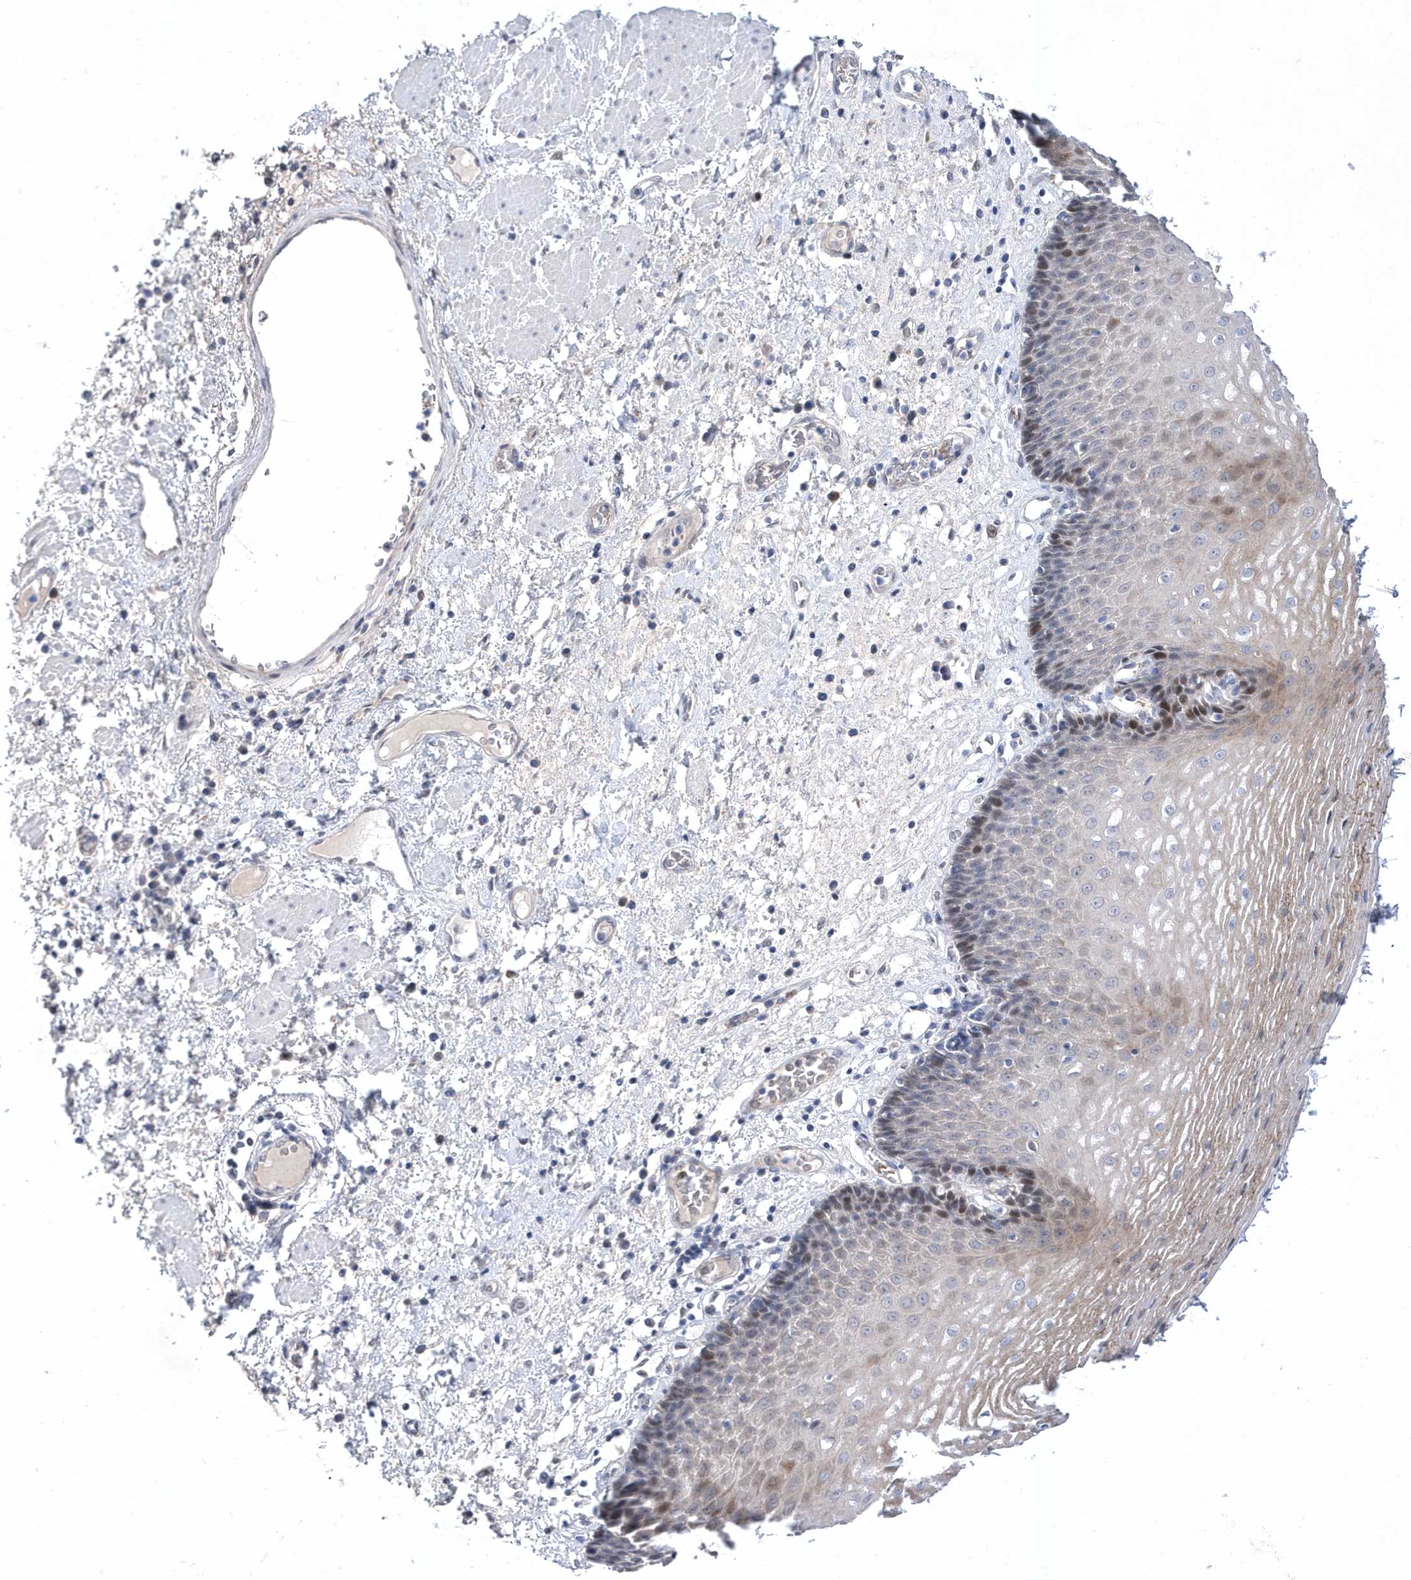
{"staining": {"intensity": "moderate", "quantity": "<25%", "location": "nuclear"}, "tissue": "esophagus", "cell_type": "Squamous epithelial cells", "image_type": "normal", "snomed": [{"axis": "morphology", "description": "Normal tissue, NOS"}, {"axis": "morphology", "description": "Adenocarcinoma, NOS"}, {"axis": "topography", "description": "Esophagus"}], "caption": "An IHC photomicrograph of benign tissue is shown. Protein staining in brown highlights moderate nuclear positivity in esophagus within squamous epithelial cells.", "gene": "ZNF875", "patient": {"sex": "male", "age": 62}}